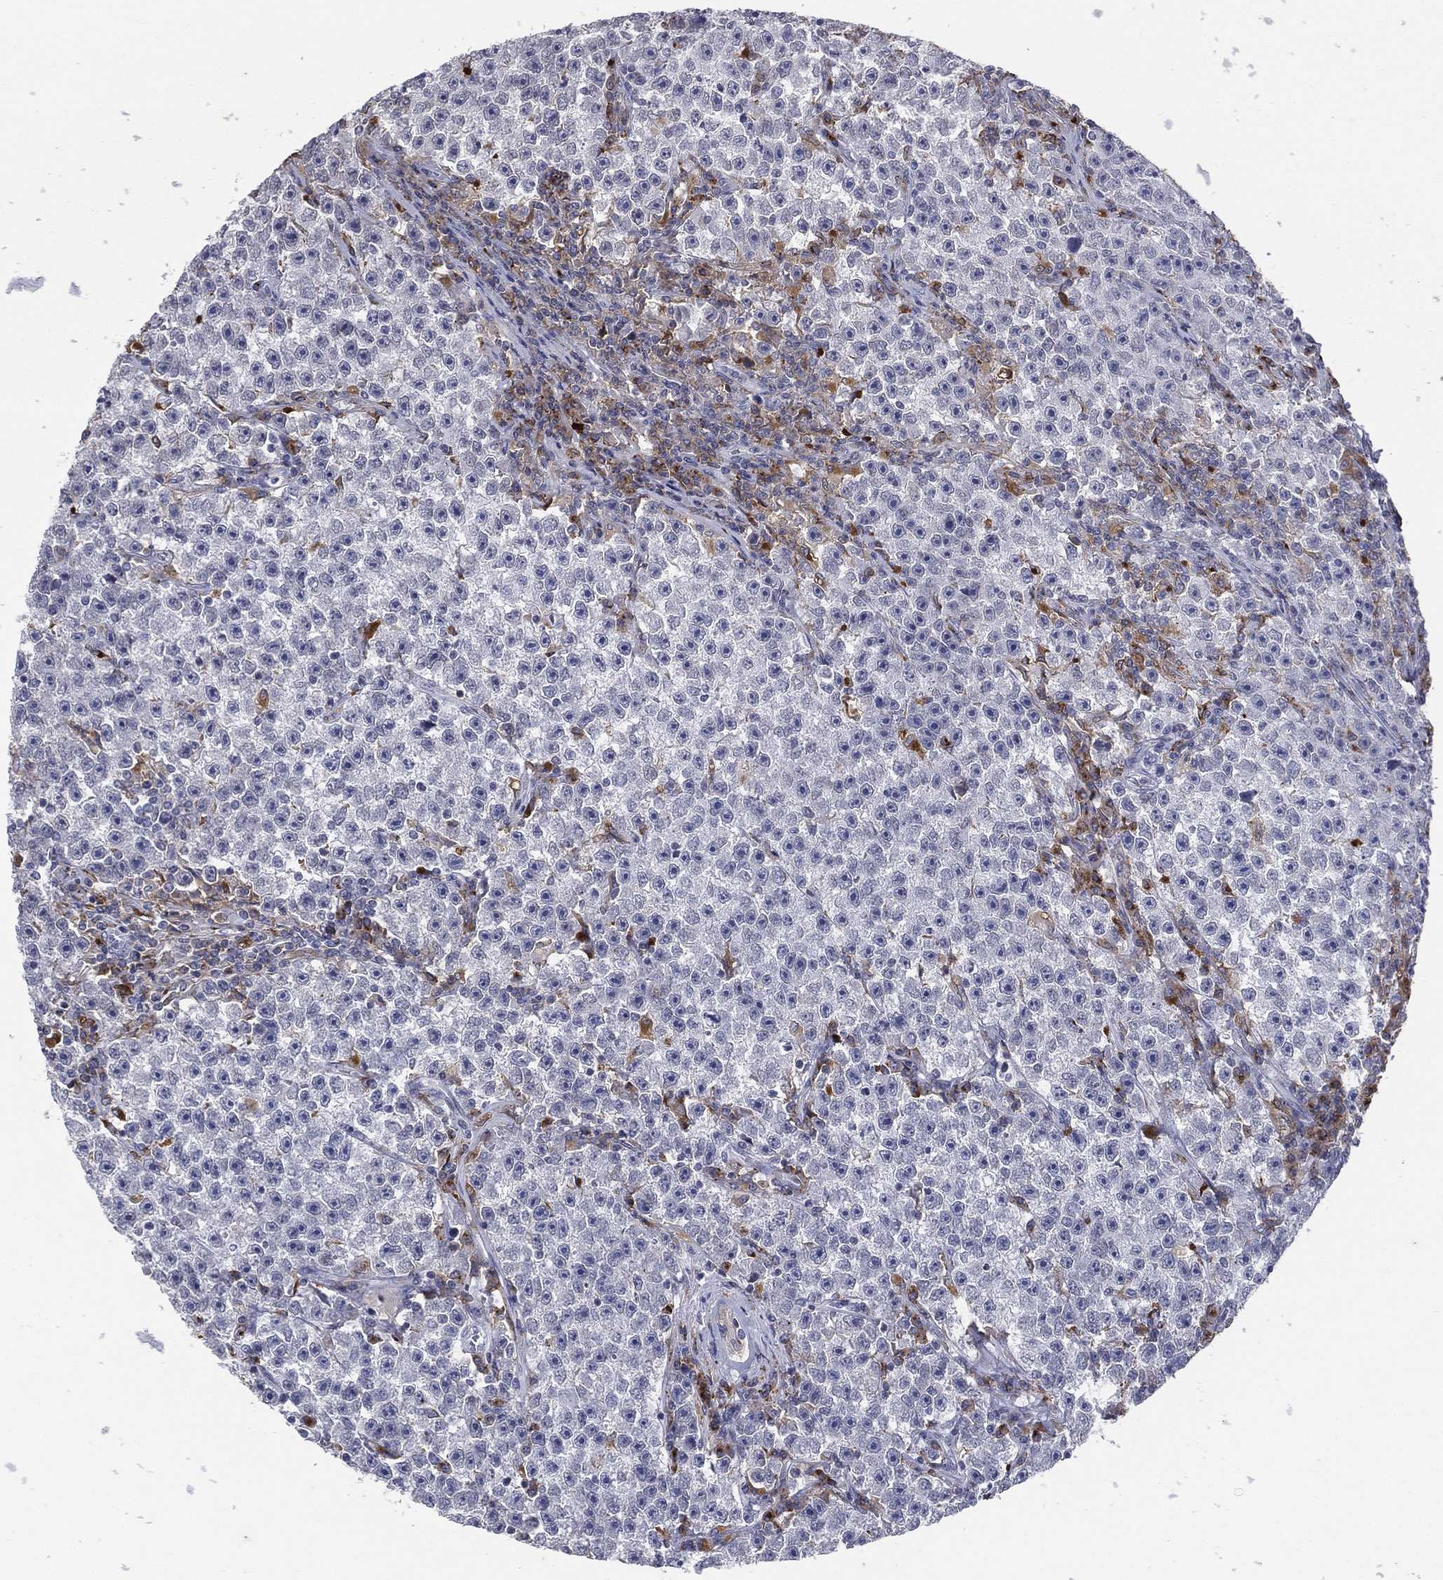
{"staining": {"intensity": "negative", "quantity": "none", "location": "none"}, "tissue": "testis cancer", "cell_type": "Tumor cells", "image_type": "cancer", "snomed": [{"axis": "morphology", "description": "Seminoma, NOS"}, {"axis": "topography", "description": "Testis"}], "caption": "A photomicrograph of testis cancer stained for a protein reveals no brown staining in tumor cells.", "gene": "EVI2B", "patient": {"sex": "male", "age": 22}}